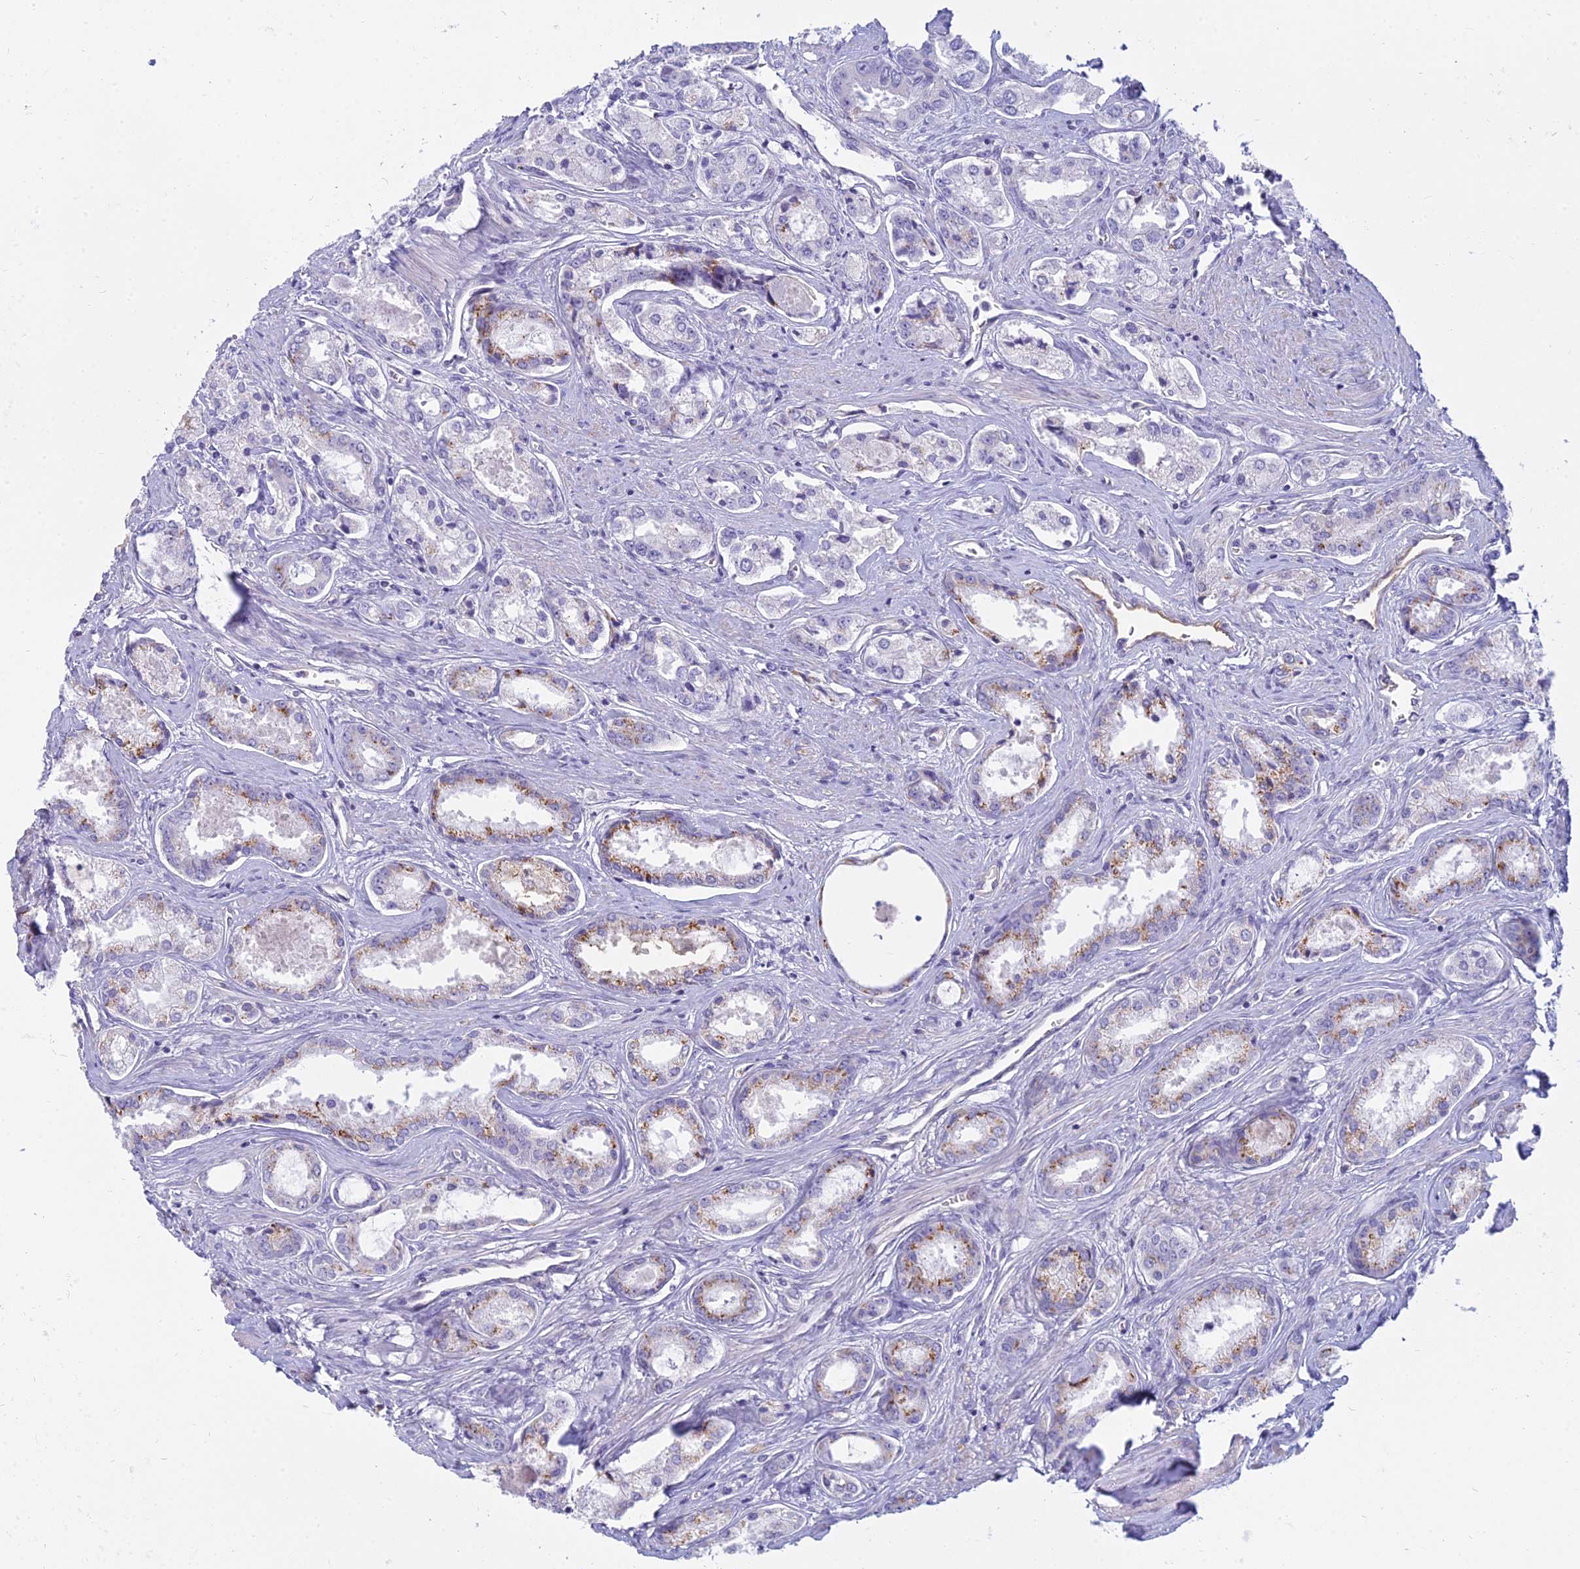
{"staining": {"intensity": "moderate", "quantity": "<25%", "location": "cytoplasmic/membranous"}, "tissue": "prostate cancer", "cell_type": "Tumor cells", "image_type": "cancer", "snomed": [{"axis": "morphology", "description": "Adenocarcinoma, Low grade"}, {"axis": "topography", "description": "Prostate"}], "caption": "Prostate cancer was stained to show a protein in brown. There is low levels of moderate cytoplasmic/membranous expression in approximately <25% of tumor cells.", "gene": "SMIM24", "patient": {"sex": "male", "age": 68}}